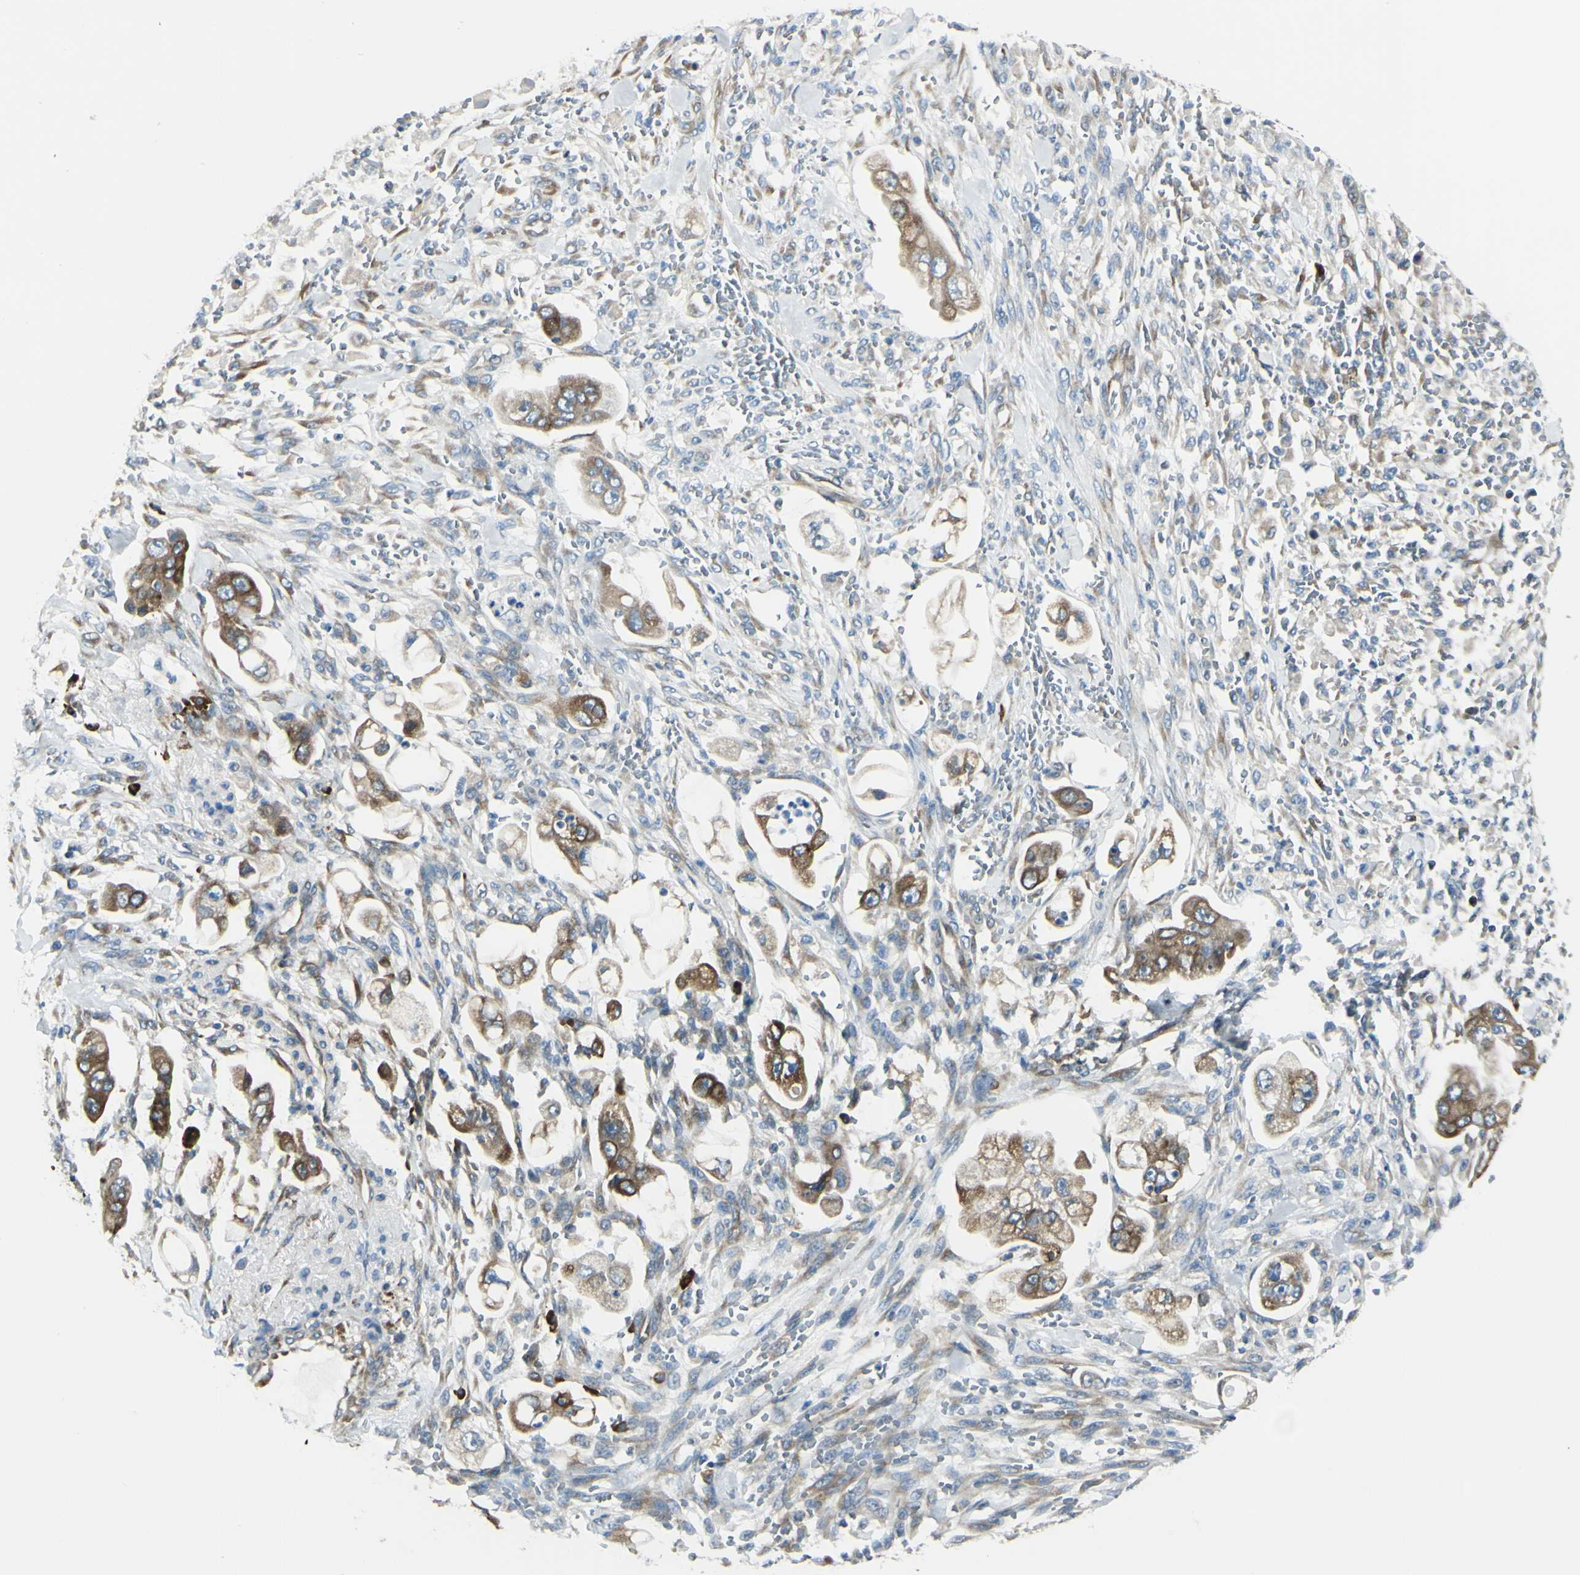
{"staining": {"intensity": "moderate", "quantity": ">75%", "location": "cytoplasmic/membranous"}, "tissue": "stomach cancer", "cell_type": "Tumor cells", "image_type": "cancer", "snomed": [{"axis": "morphology", "description": "Adenocarcinoma, NOS"}, {"axis": "topography", "description": "Stomach"}], "caption": "DAB immunohistochemical staining of human stomach cancer (adenocarcinoma) exhibits moderate cytoplasmic/membranous protein positivity in about >75% of tumor cells.", "gene": "SELENOS", "patient": {"sex": "male", "age": 62}}